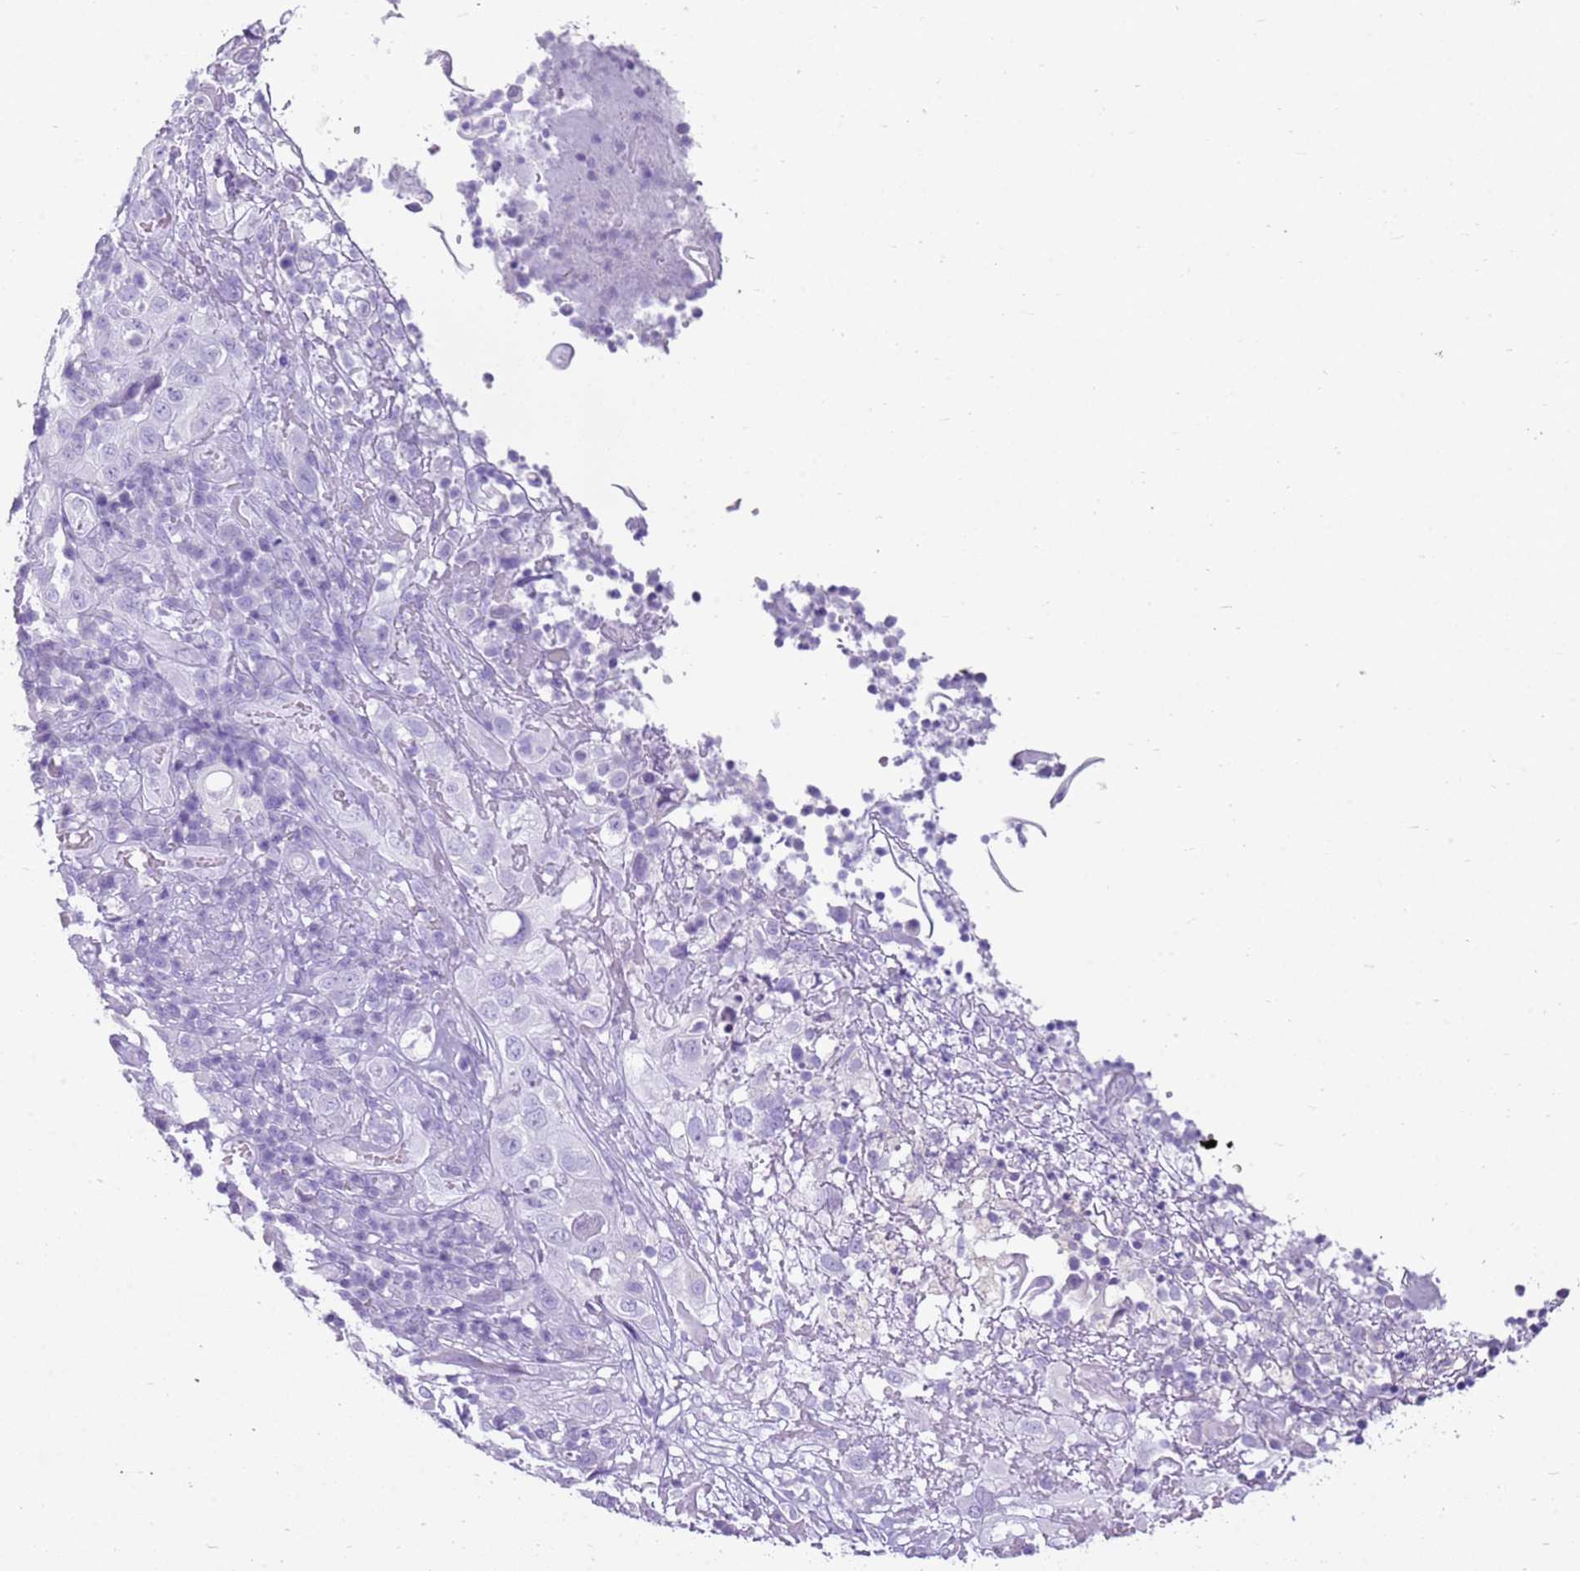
{"staining": {"intensity": "negative", "quantity": "none", "location": "none"}, "tissue": "cervical cancer", "cell_type": "Tumor cells", "image_type": "cancer", "snomed": [{"axis": "morphology", "description": "Squamous cell carcinoma, NOS"}, {"axis": "topography", "description": "Cervix"}], "caption": "DAB (3,3'-diaminobenzidine) immunohistochemical staining of squamous cell carcinoma (cervical) exhibits no significant expression in tumor cells. (DAB (3,3'-diaminobenzidine) immunohistochemistry (IHC), high magnification).", "gene": "CA8", "patient": {"sex": "female", "age": 46}}